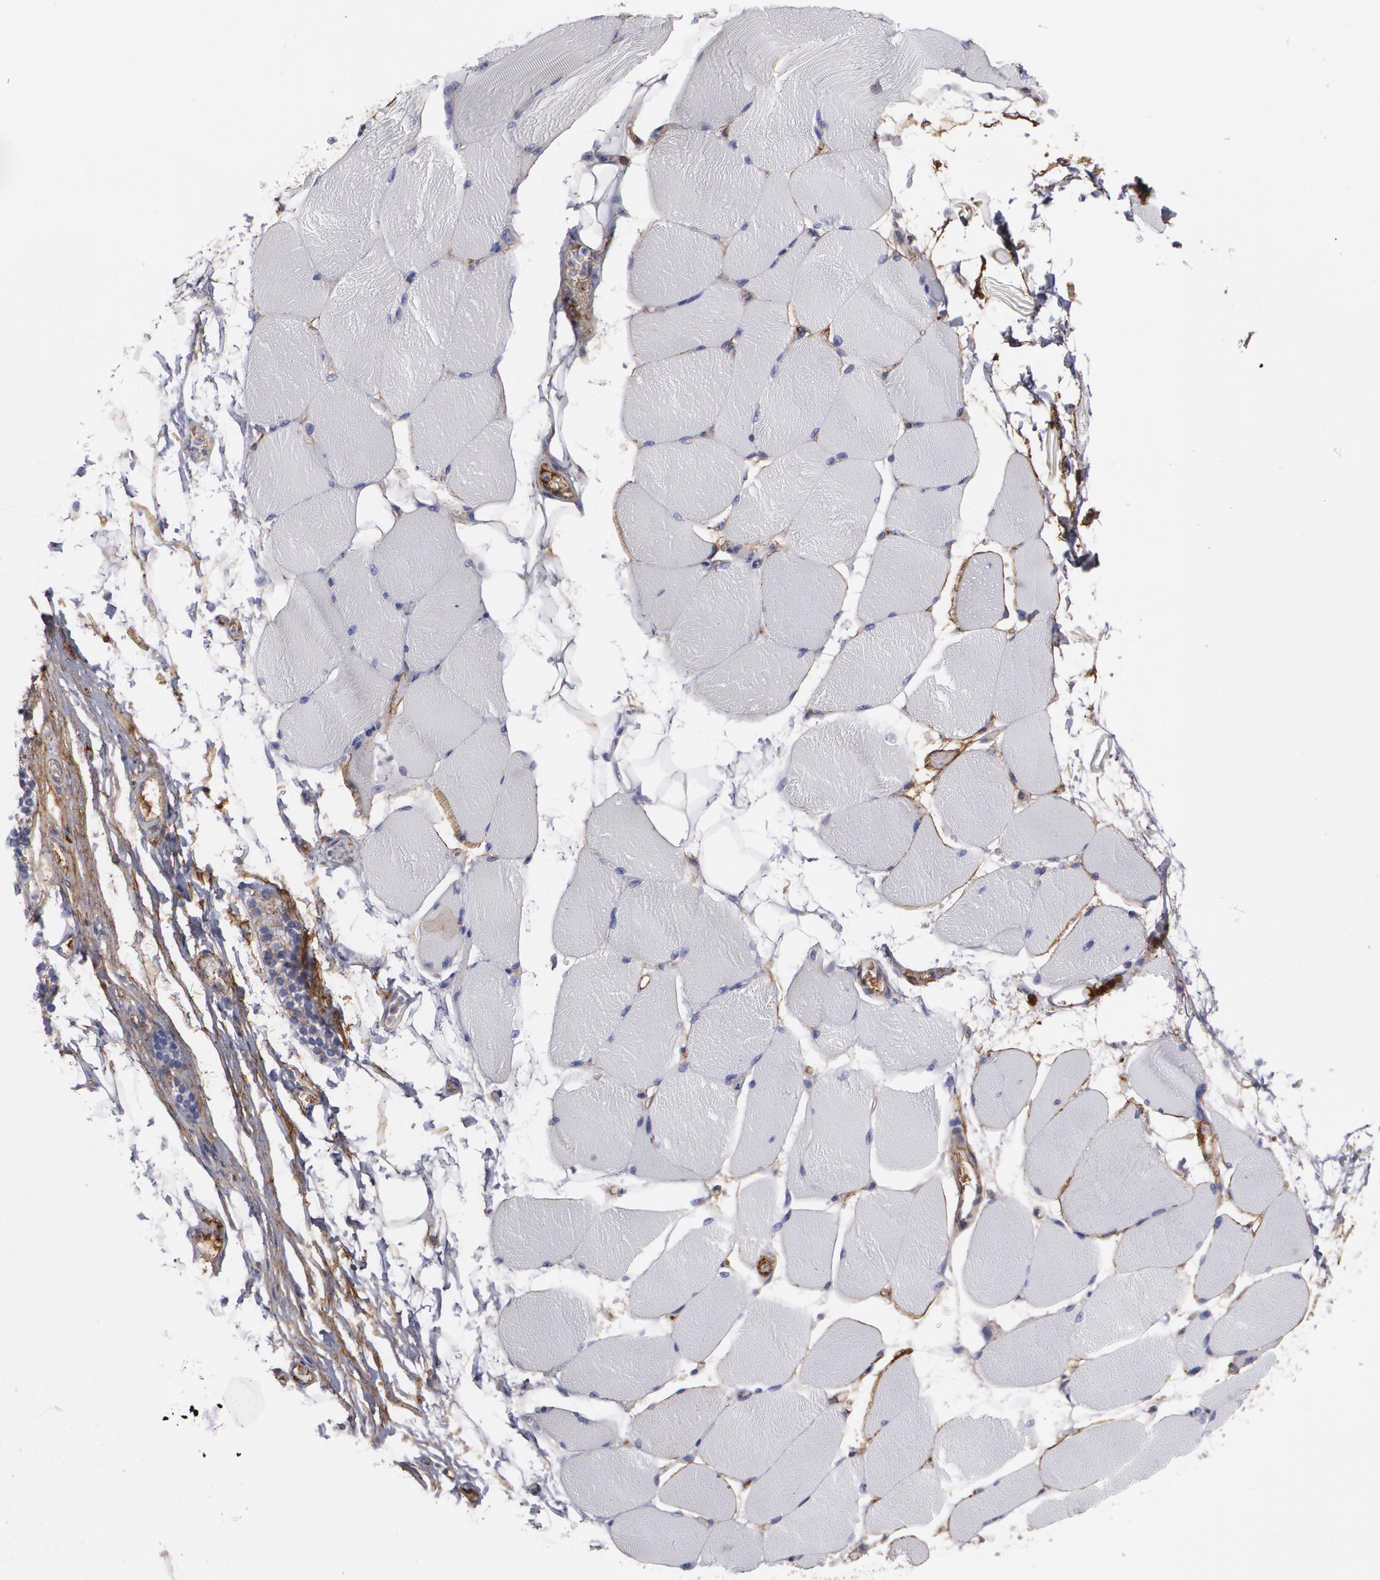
{"staining": {"intensity": "negative", "quantity": "none", "location": "none"}, "tissue": "skeletal muscle", "cell_type": "Myocytes", "image_type": "normal", "snomed": [{"axis": "morphology", "description": "Normal tissue, NOS"}, {"axis": "topography", "description": "Skeletal muscle"}, {"axis": "topography", "description": "Parathyroid gland"}], "caption": "Skeletal muscle stained for a protein using immunohistochemistry (IHC) demonstrates no expression myocytes.", "gene": "FBLN1", "patient": {"sex": "female", "age": 37}}